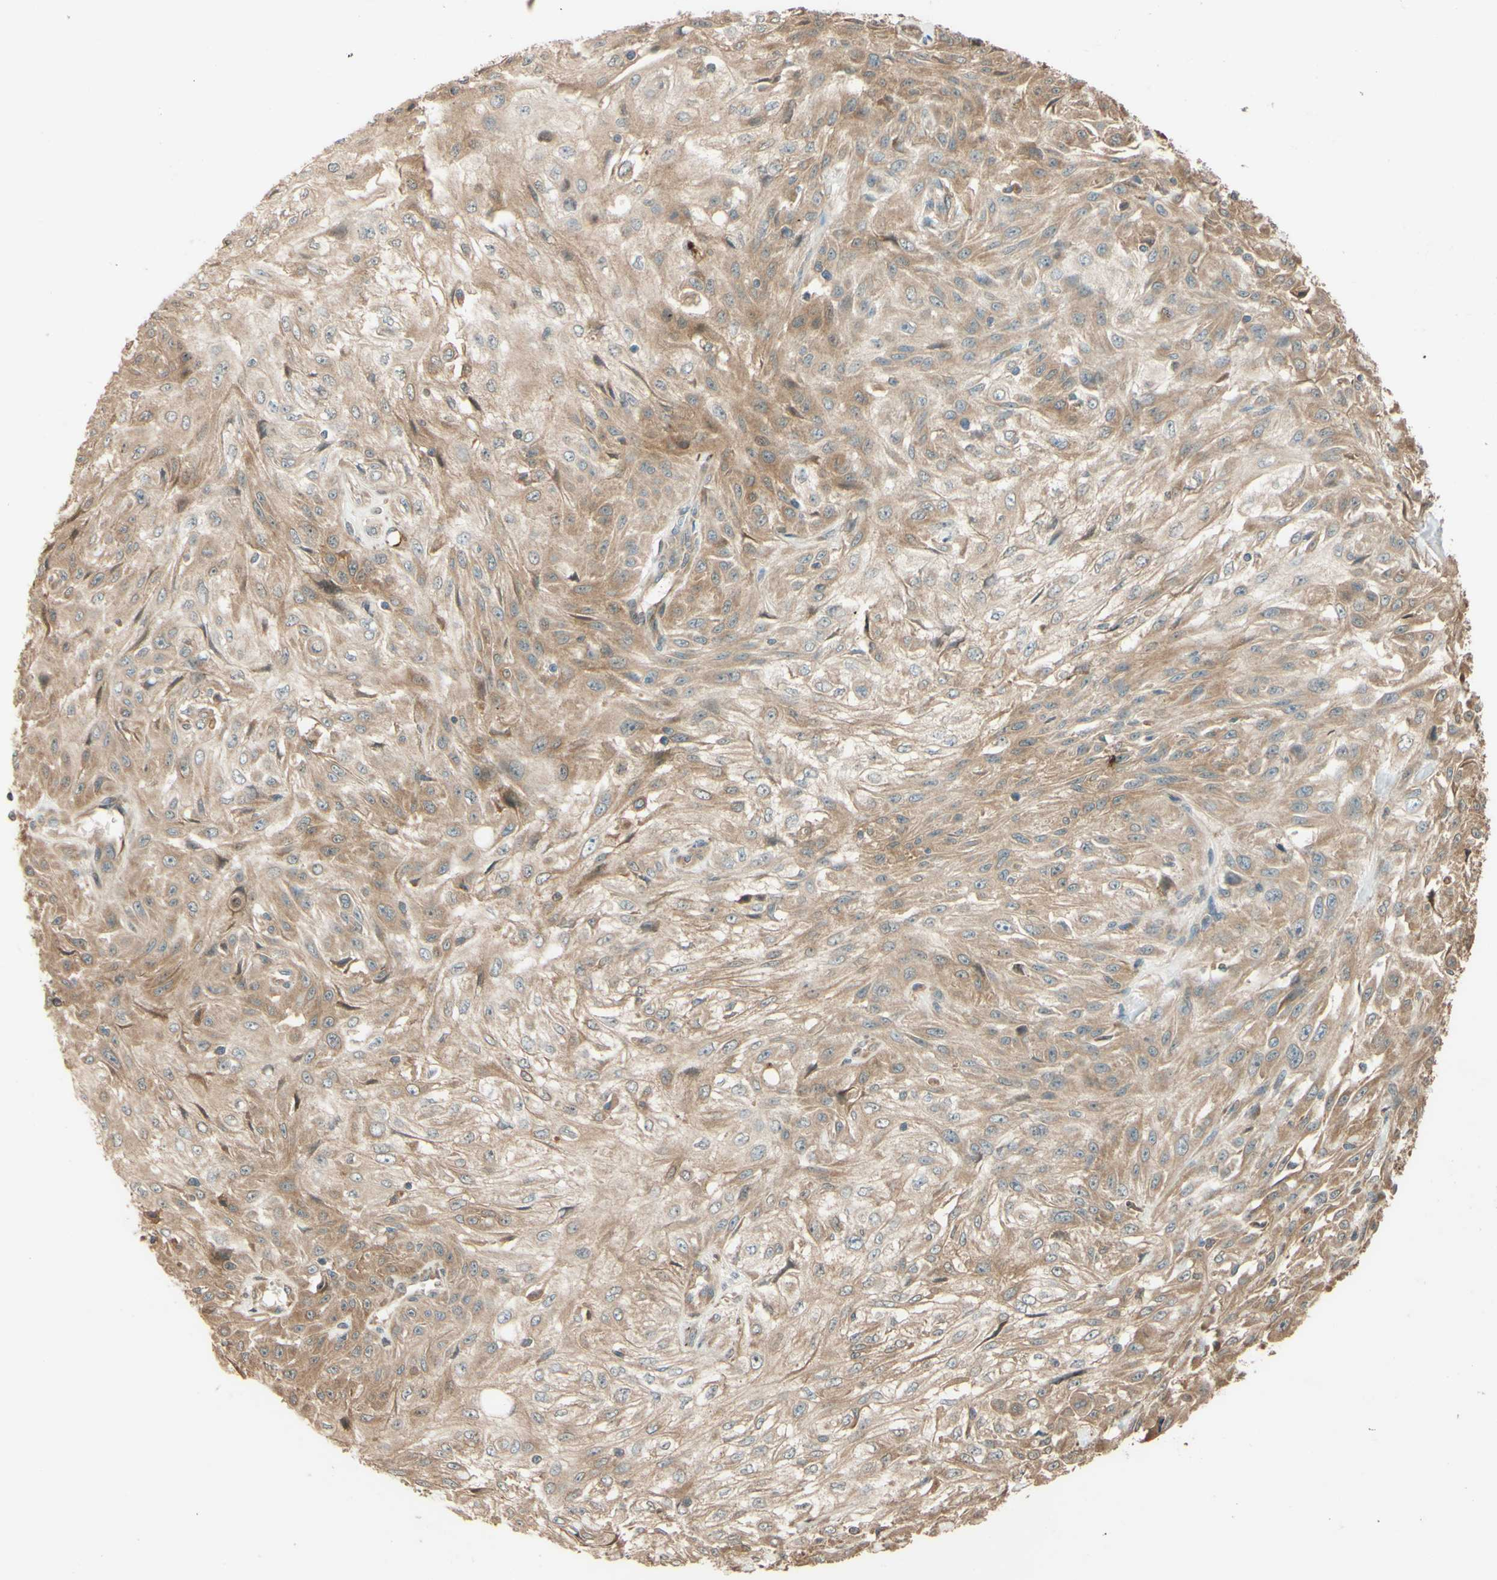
{"staining": {"intensity": "weak", "quantity": ">75%", "location": "cytoplasmic/membranous"}, "tissue": "skin cancer", "cell_type": "Tumor cells", "image_type": "cancer", "snomed": [{"axis": "morphology", "description": "Squamous cell carcinoma, NOS"}, {"axis": "topography", "description": "Skin"}], "caption": "Immunohistochemical staining of human squamous cell carcinoma (skin) displays low levels of weak cytoplasmic/membranous protein expression in about >75% of tumor cells.", "gene": "RNF19A", "patient": {"sex": "male", "age": 75}}